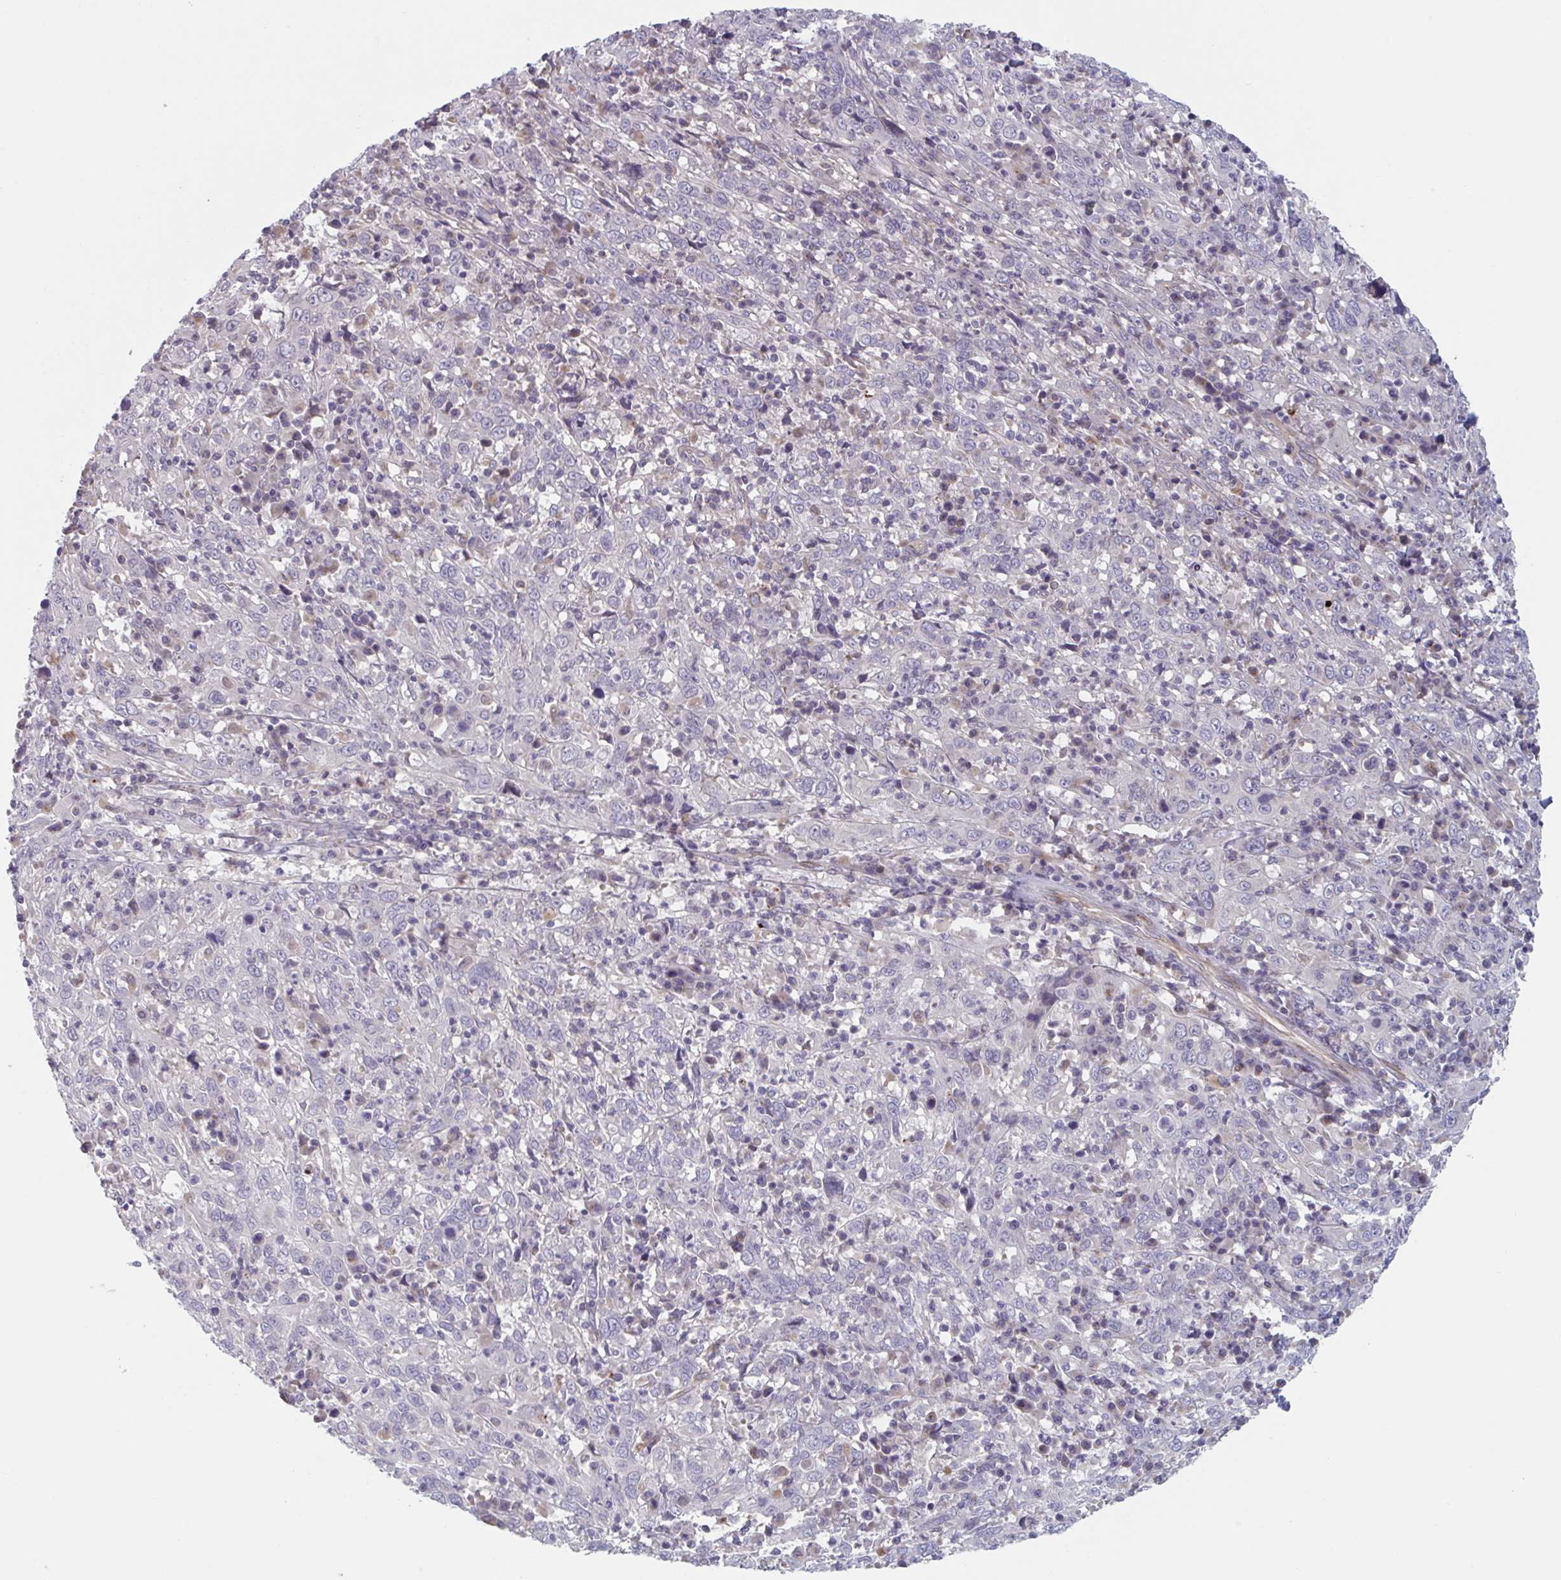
{"staining": {"intensity": "negative", "quantity": "none", "location": "none"}, "tissue": "cervical cancer", "cell_type": "Tumor cells", "image_type": "cancer", "snomed": [{"axis": "morphology", "description": "Squamous cell carcinoma, NOS"}, {"axis": "topography", "description": "Cervix"}], "caption": "Immunohistochemistry (IHC) of squamous cell carcinoma (cervical) exhibits no staining in tumor cells. (DAB (3,3'-diaminobenzidine) IHC visualized using brightfield microscopy, high magnification).", "gene": "TNFSF10", "patient": {"sex": "female", "age": 46}}